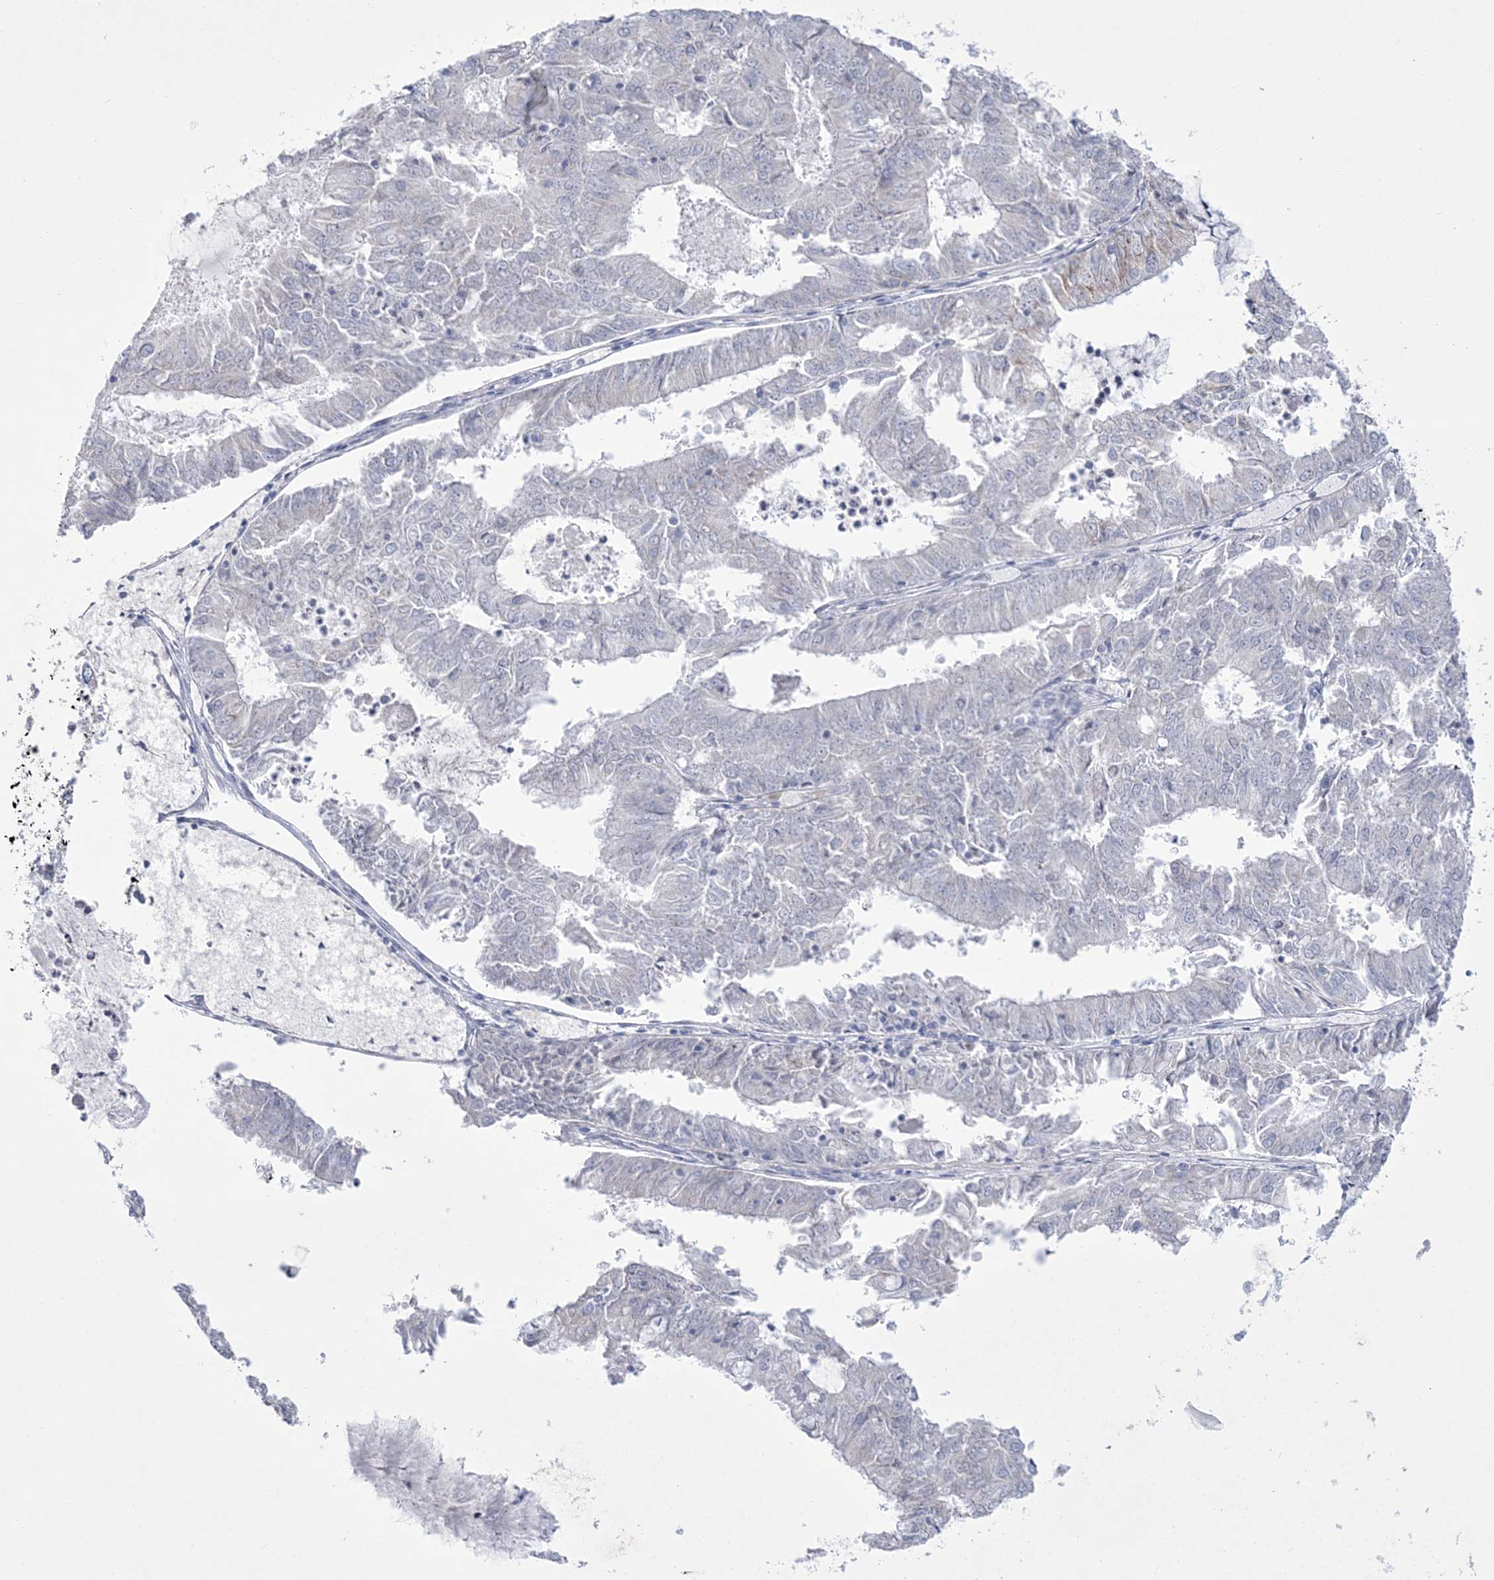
{"staining": {"intensity": "negative", "quantity": "none", "location": "none"}, "tissue": "endometrial cancer", "cell_type": "Tumor cells", "image_type": "cancer", "snomed": [{"axis": "morphology", "description": "Adenocarcinoma, NOS"}, {"axis": "topography", "description": "Endometrium"}], "caption": "Immunohistochemical staining of endometrial cancer exhibits no significant expression in tumor cells.", "gene": "WDR27", "patient": {"sex": "female", "age": 57}}